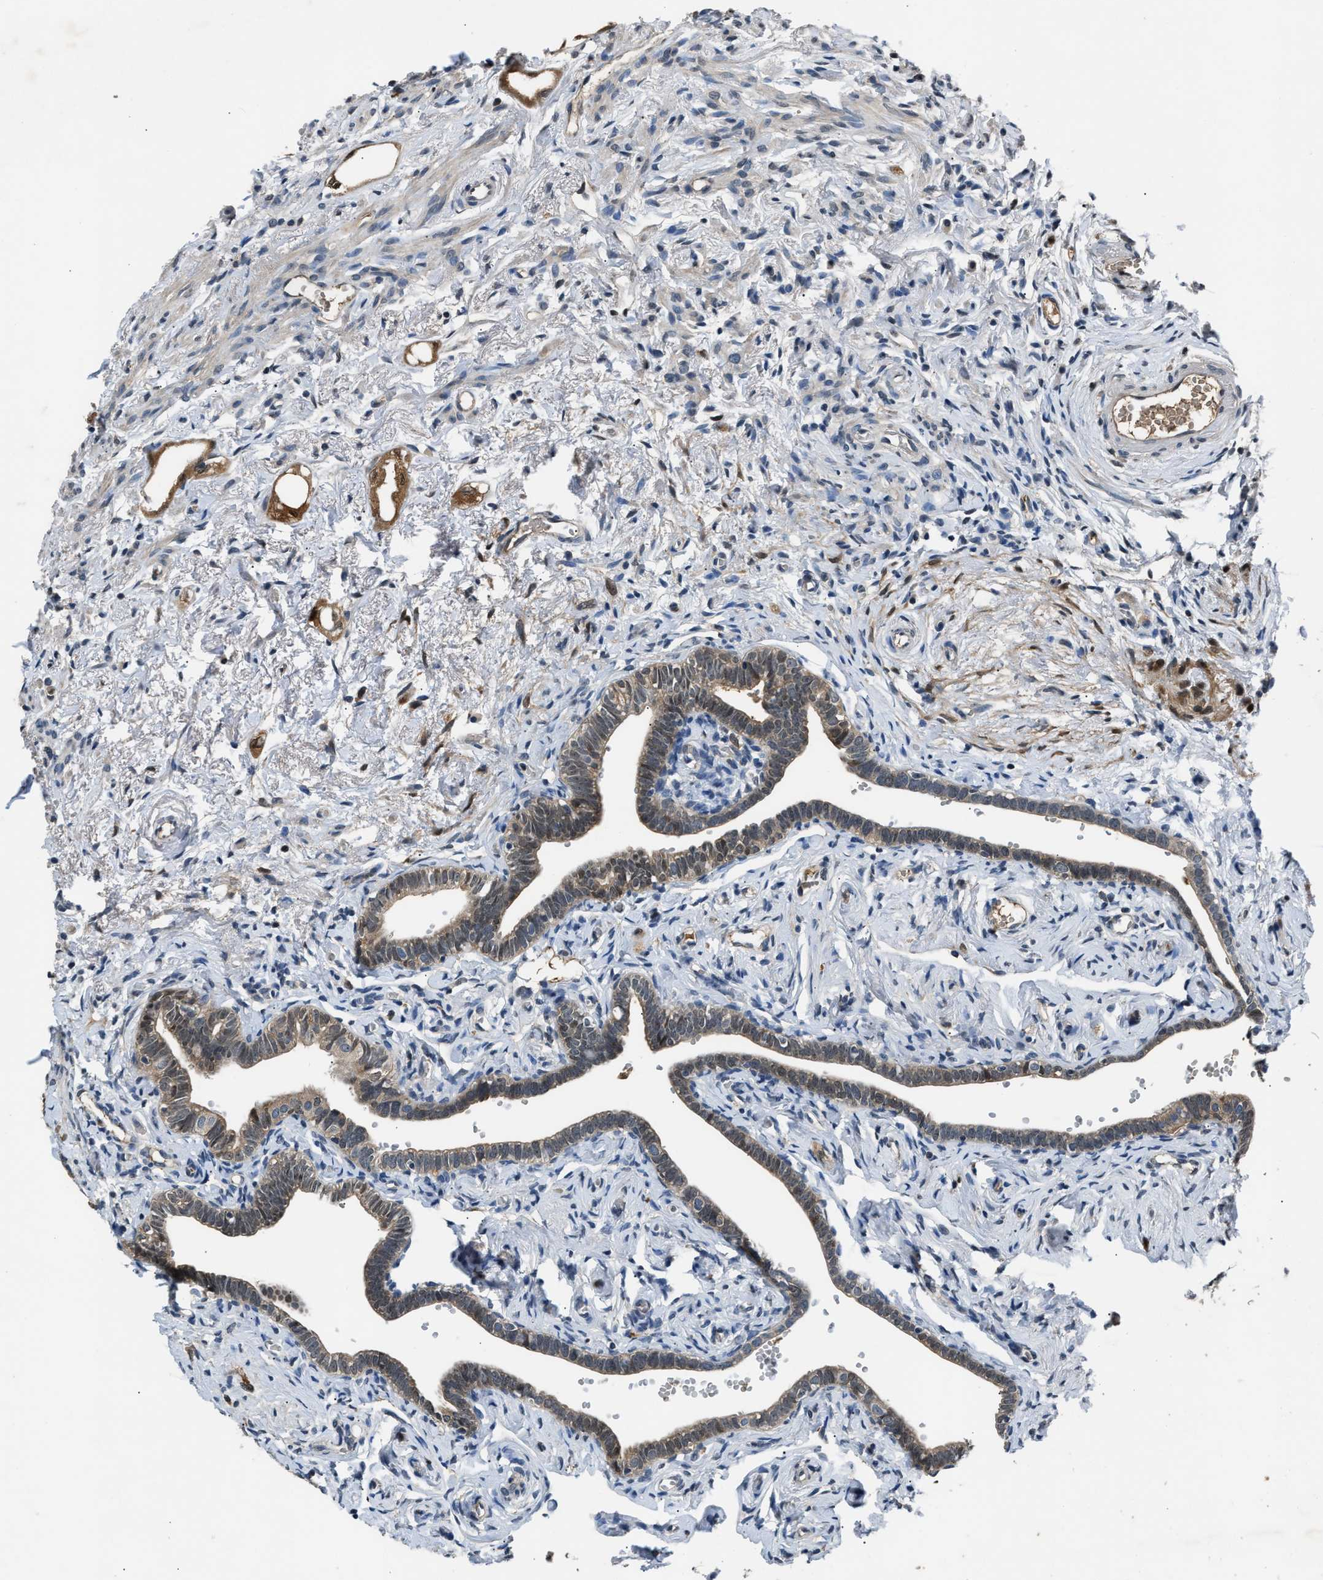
{"staining": {"intensity": "moderate", "quantity": "25%-75%", "location": "cytoplasmic/membranous,nuclear"}, "tissue": "fallopian tube", "cell_type": "Glandular cells", "image_type": "normal", "snomed": [{"axis": "morphology", "description": "Normal tissue, NOS"}, {"axis": "topography", "description": "Fallopian tube"}], "caption": "Immunohistochemistry (IHC) of benign fallopian tube reveals medium levels of moderate cytoplasmic/membranous,nuclear staining in about 25%-75% of glandular cells.", "gene": "TP53I3", "patient": {"sex": "female", "age": 71}}